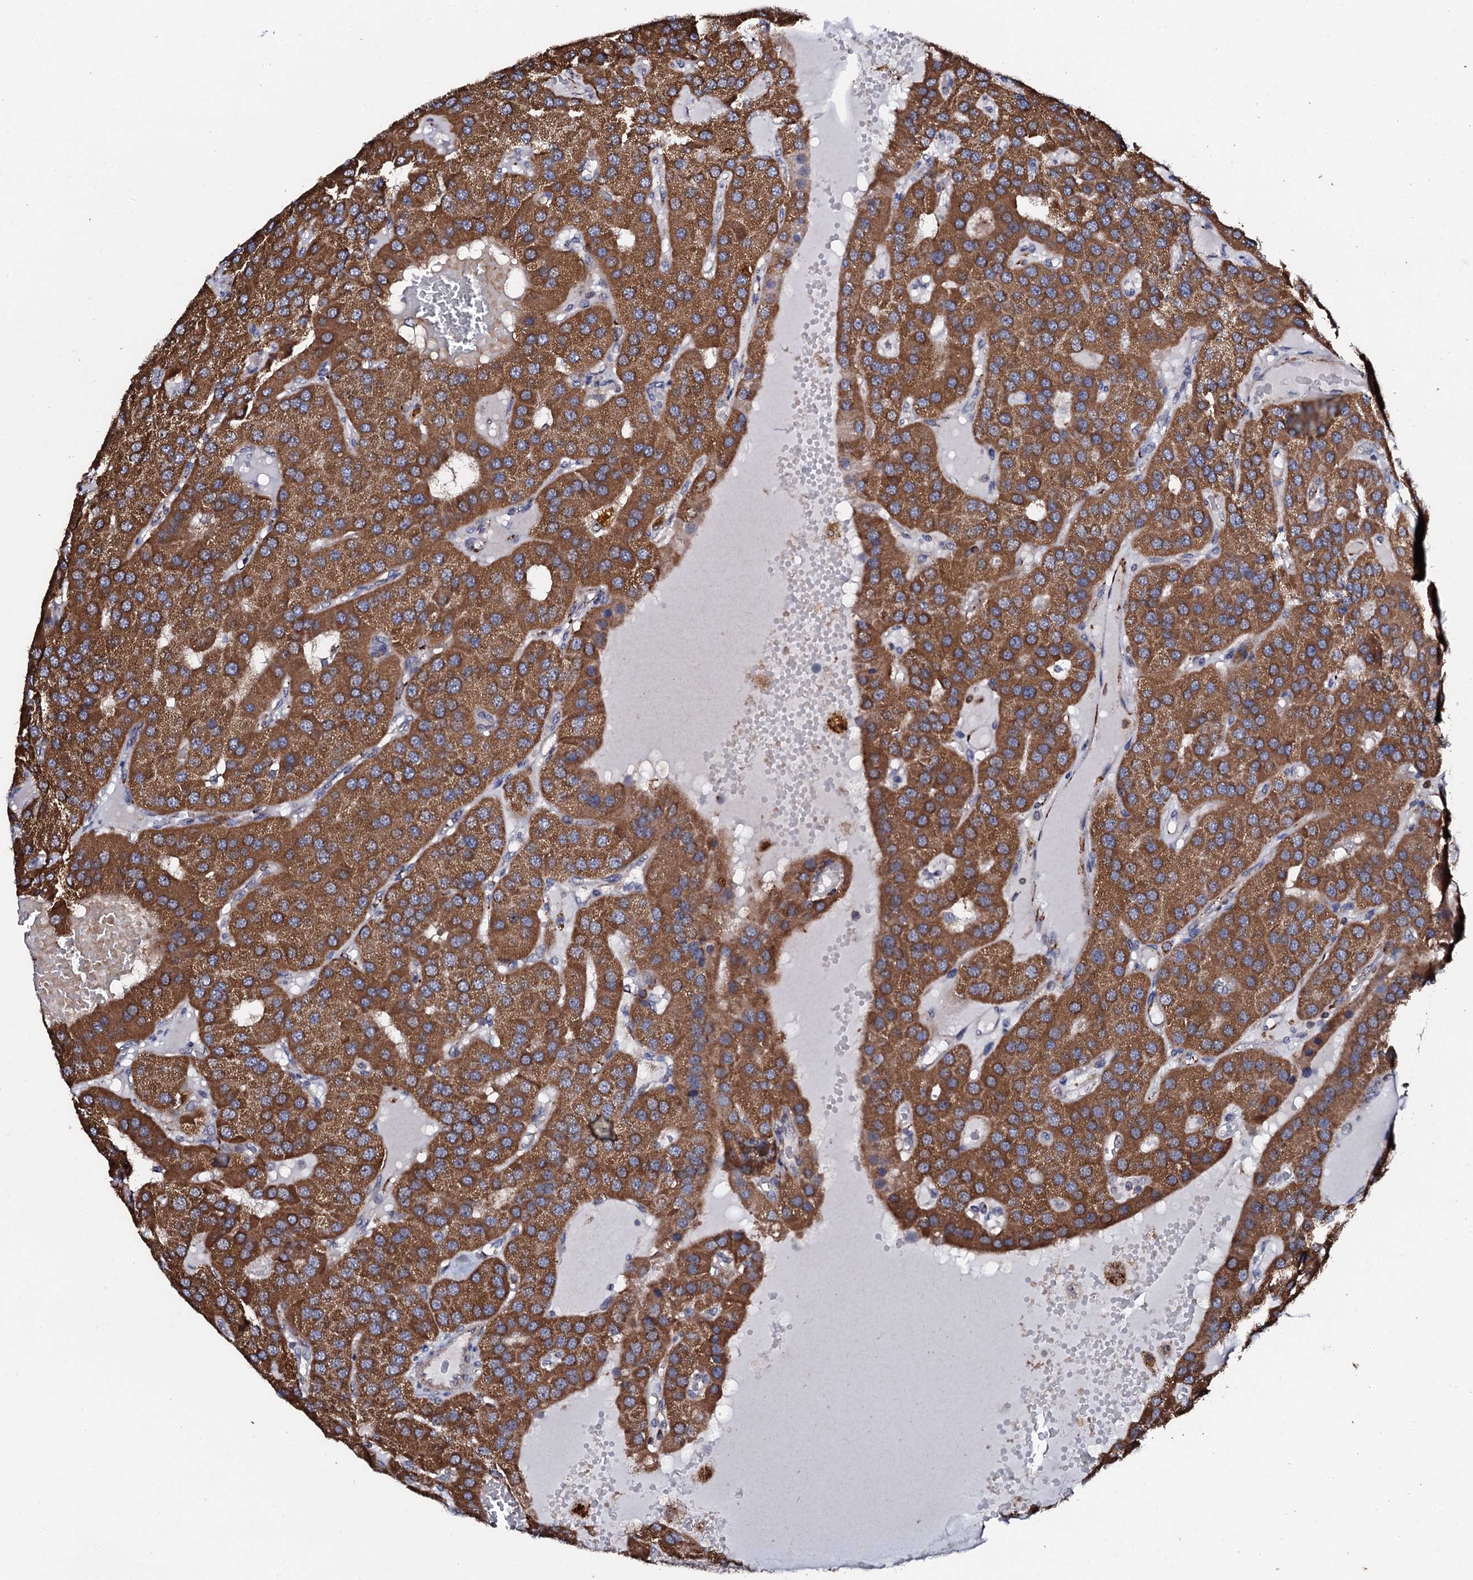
{"staining": {"intensity": "strong", "quantity": ">75%", "location": "cytoplasmic/membranous"}, "tissue": "parathyroid gland", "cell_type": "Glandular cells", "image_type": "normal", "snomed": [{"axis": "morphology", "description": "Normal tissue, NOS"}, {"axis": "morphology", "description": "Adenoma, NOS"}, {"axis": "topography", "description": "Parathyroid gland"}], "caption": "Immunohistochemical staining of normal parathyroid gland demonstrates >75% levels of strong cytoplasmic/membranous protein expression in about >75% of glandular cells. Nuclei are stained in blue.", "gene": "GTPBP4", "patient": {"sex": "female", "age": 86}}